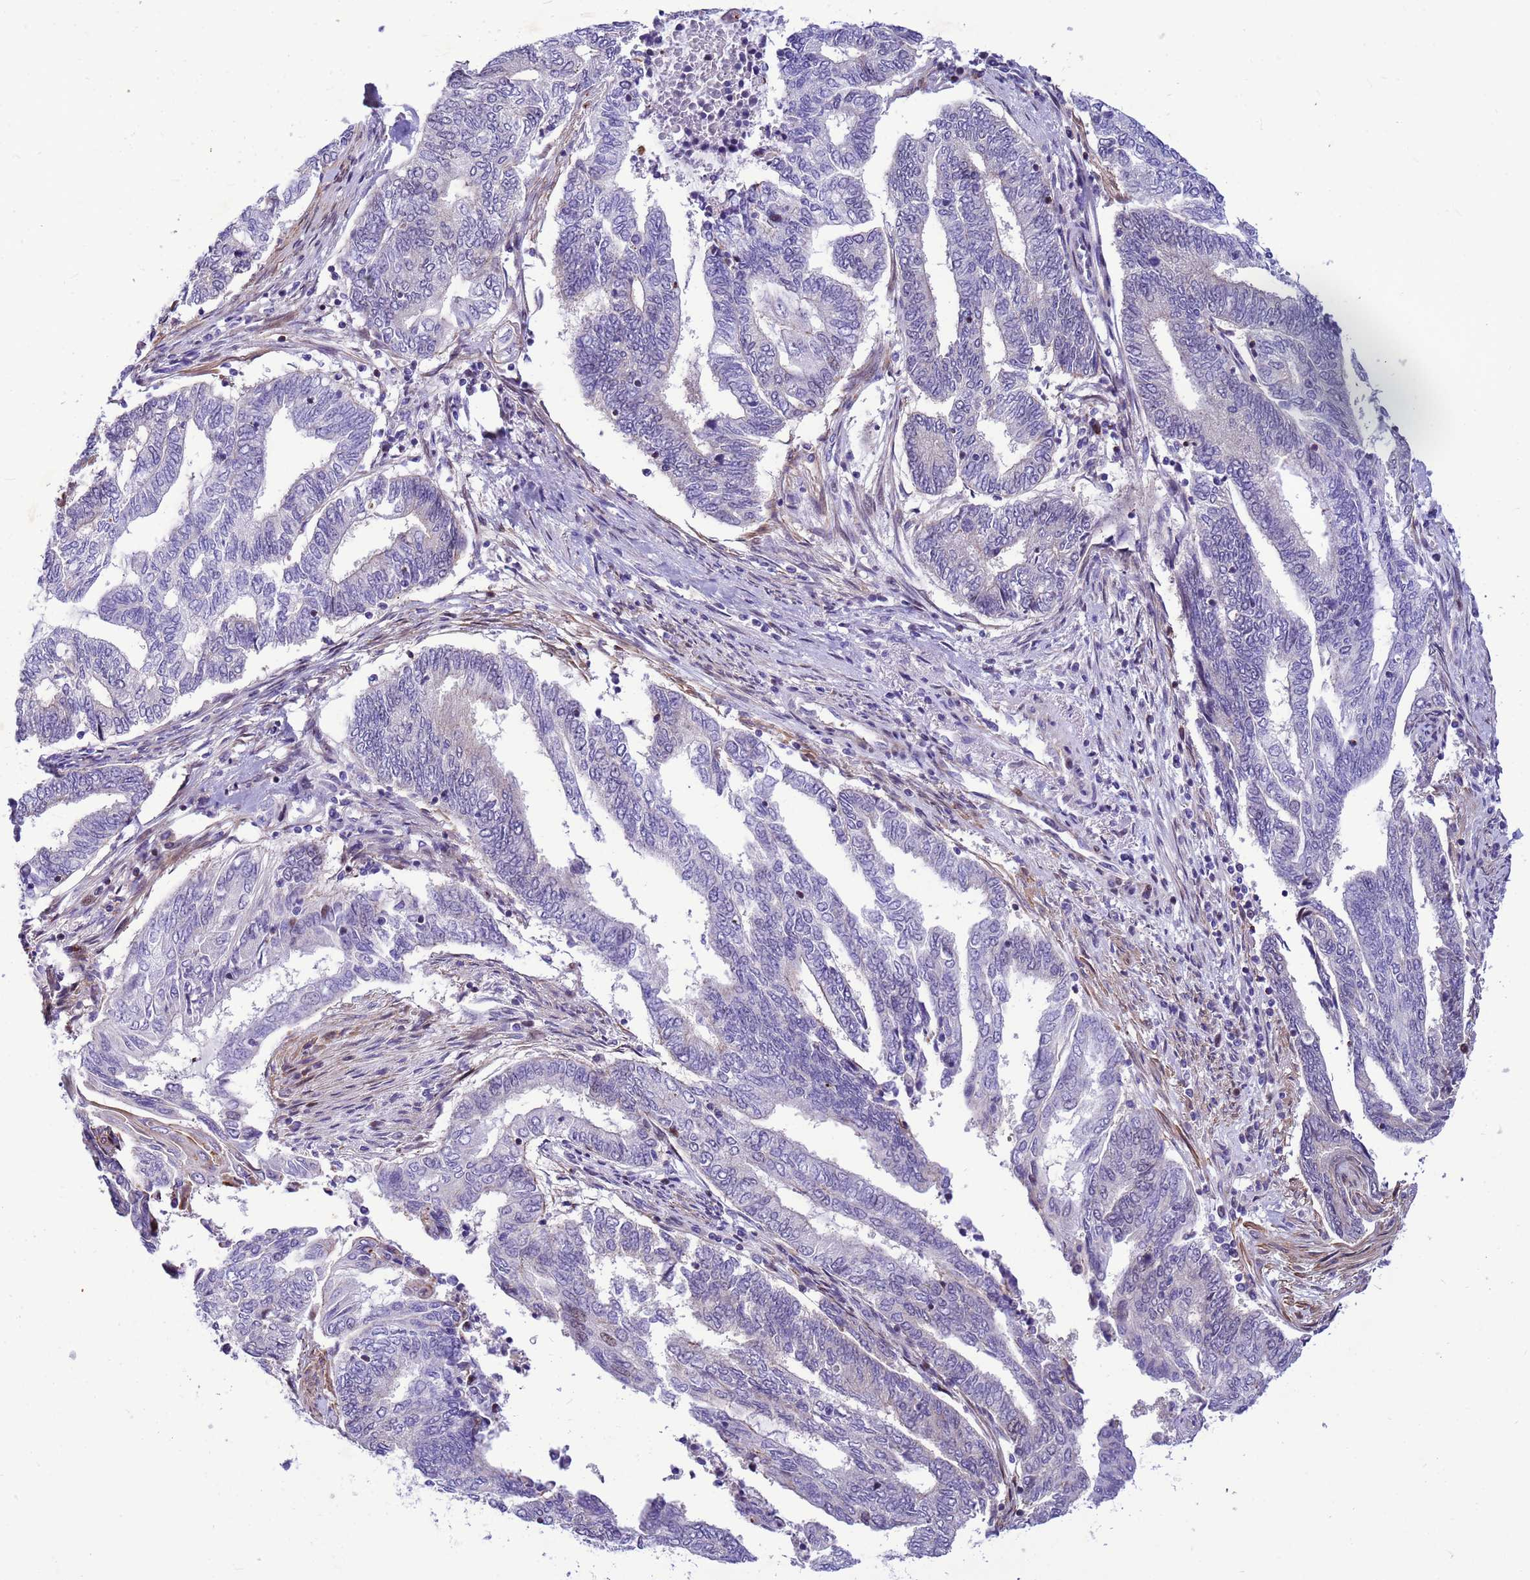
{"staining": {"intensity": "negative", "quantity": "none", "location": "none"}, "tissue": "endometrial cancer", "cell_type": "Tumor cells", "image_type": "cancer", "snomed": [{"axis": "morphology", "description": "Adenocarcinoma, NOS"}, {"axis": "topography", "description": "Uterus"}, {"axis": "topography", "description": "Endometrium"}], "caption": "High power microscopy photomicrograph of an immunohistochemistry (IHC) micrograph of adenocarcinoma (endometrial), revealing no significant staining in tumor cells. (DAB (3,3'-diaminobenzidine) IHC visualized using brightfield microscopy, high magnification).", "gene": "ADAMTS7", "patient": {"sex": "female", "age": 70}}